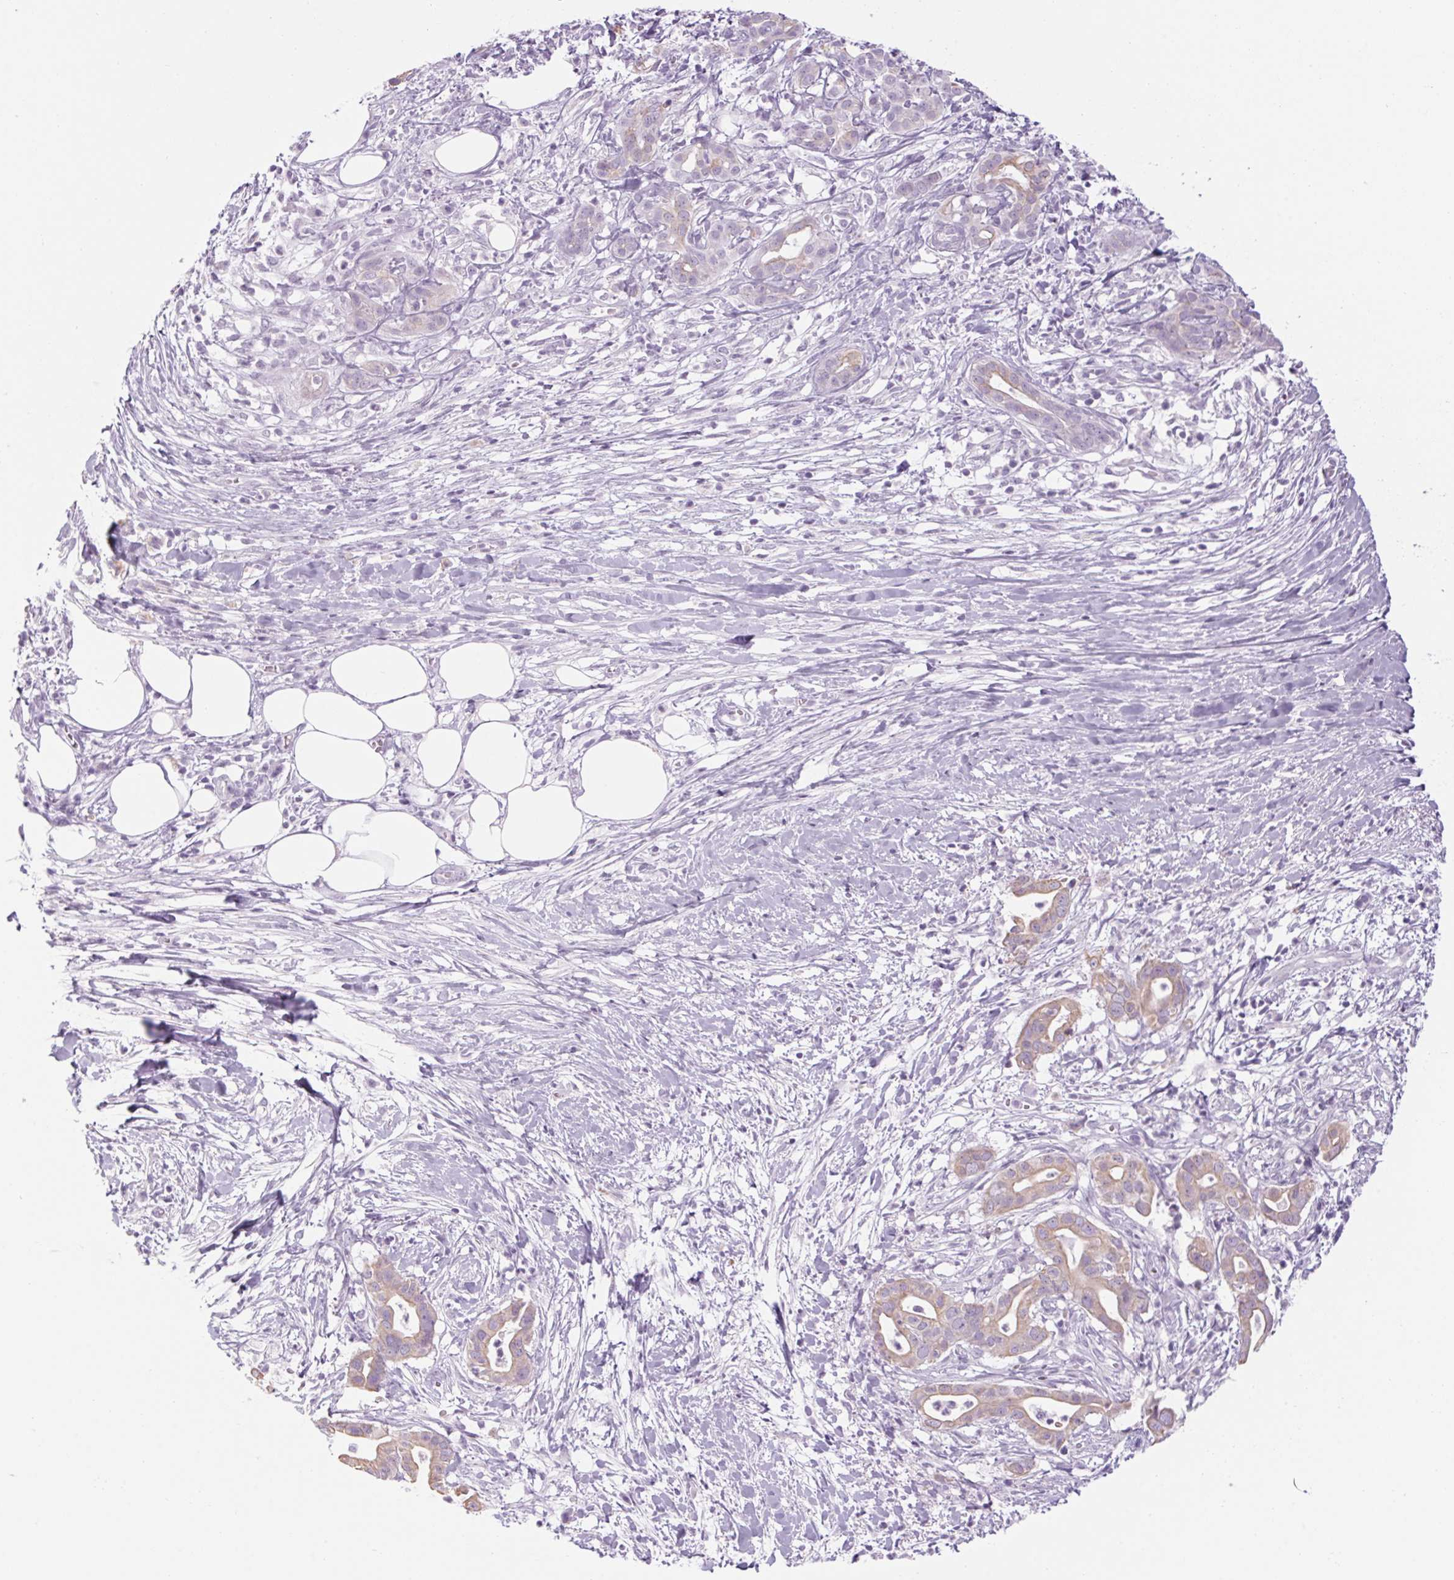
{"staining": {"intensity": "weak", "quantity": ">75%", "location": "cytoplasmic/membranous"}, "tissue": "pancreatic cancer", "cell_type": "Tumor cells", "image_type": "cancer", "snomed": [{"axis": "morphology", "description": "Adenocarcinoma, NOS"}, {"axis": "topography", "description": "Pancreas"}], "caption": "This image displays immunohistochemistry staining of human adenocarcinoma (pancreatic), with low weak cytoplasmic/membranous positivity in about >75% of tumor cells.", "gene": "RPTN", "patient": {"sex": "male", "age": 61}}